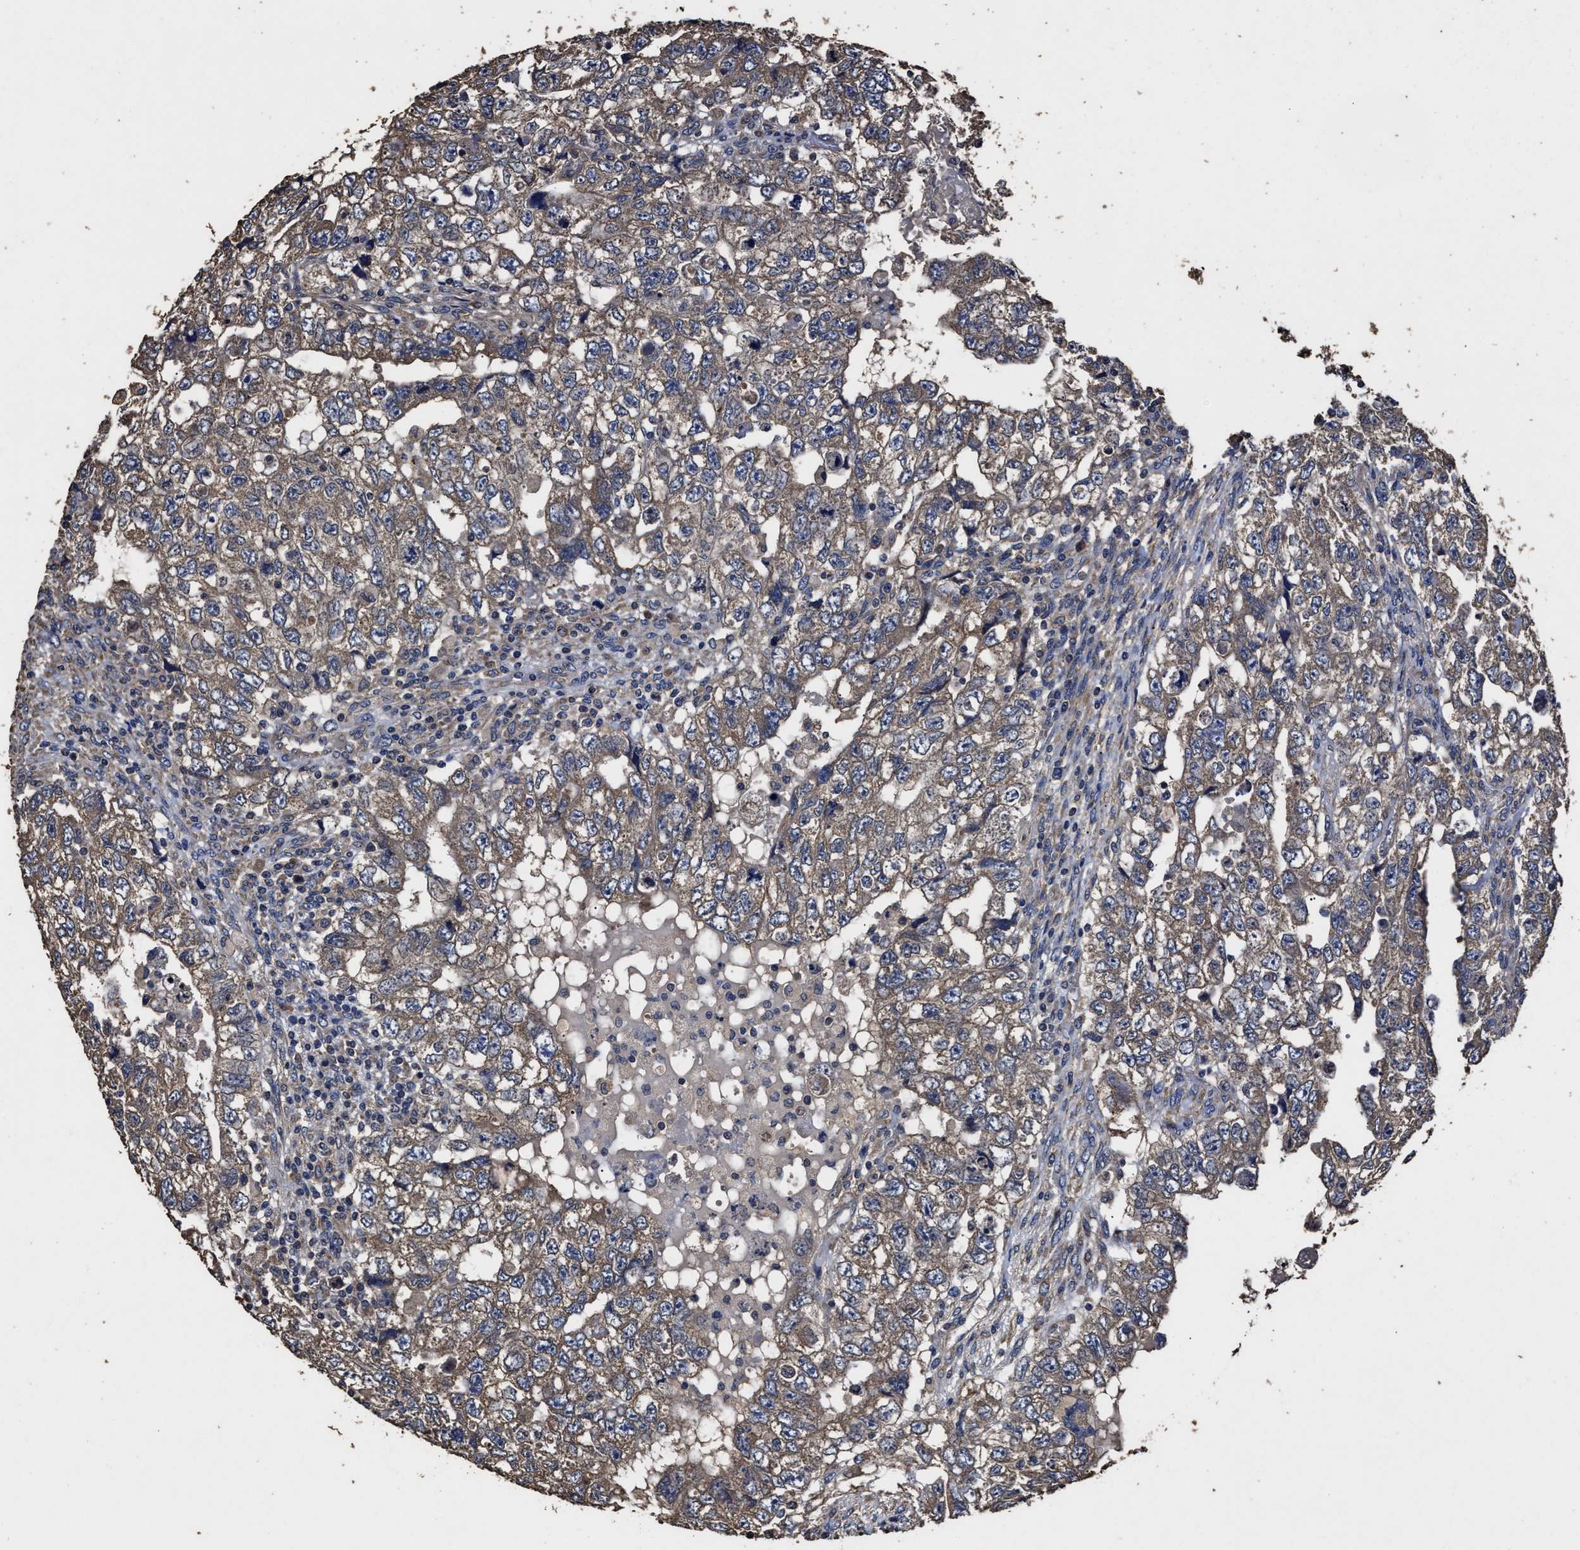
{"staining": {"intensity": "weak", "quantity": ">75%", "location": "cytoplasmic/membranous"}, "tissue": "testis cancer", "cell_type": "Tumor cells", "image_type": "cancer", "snomed": [{"axis": "morphology", "description": "Carcinoma, Embryonal, NOS"}, {"axis": "topography", "description": "Testis"}], "caption": "This is an image of IHC staining of testis embryonal carcinoma, which shows weak expression in the cytoplasmic/membranous of tumor cells.", "gene": "PPM1K", "patient": {"sex": "male", "age": 36}}